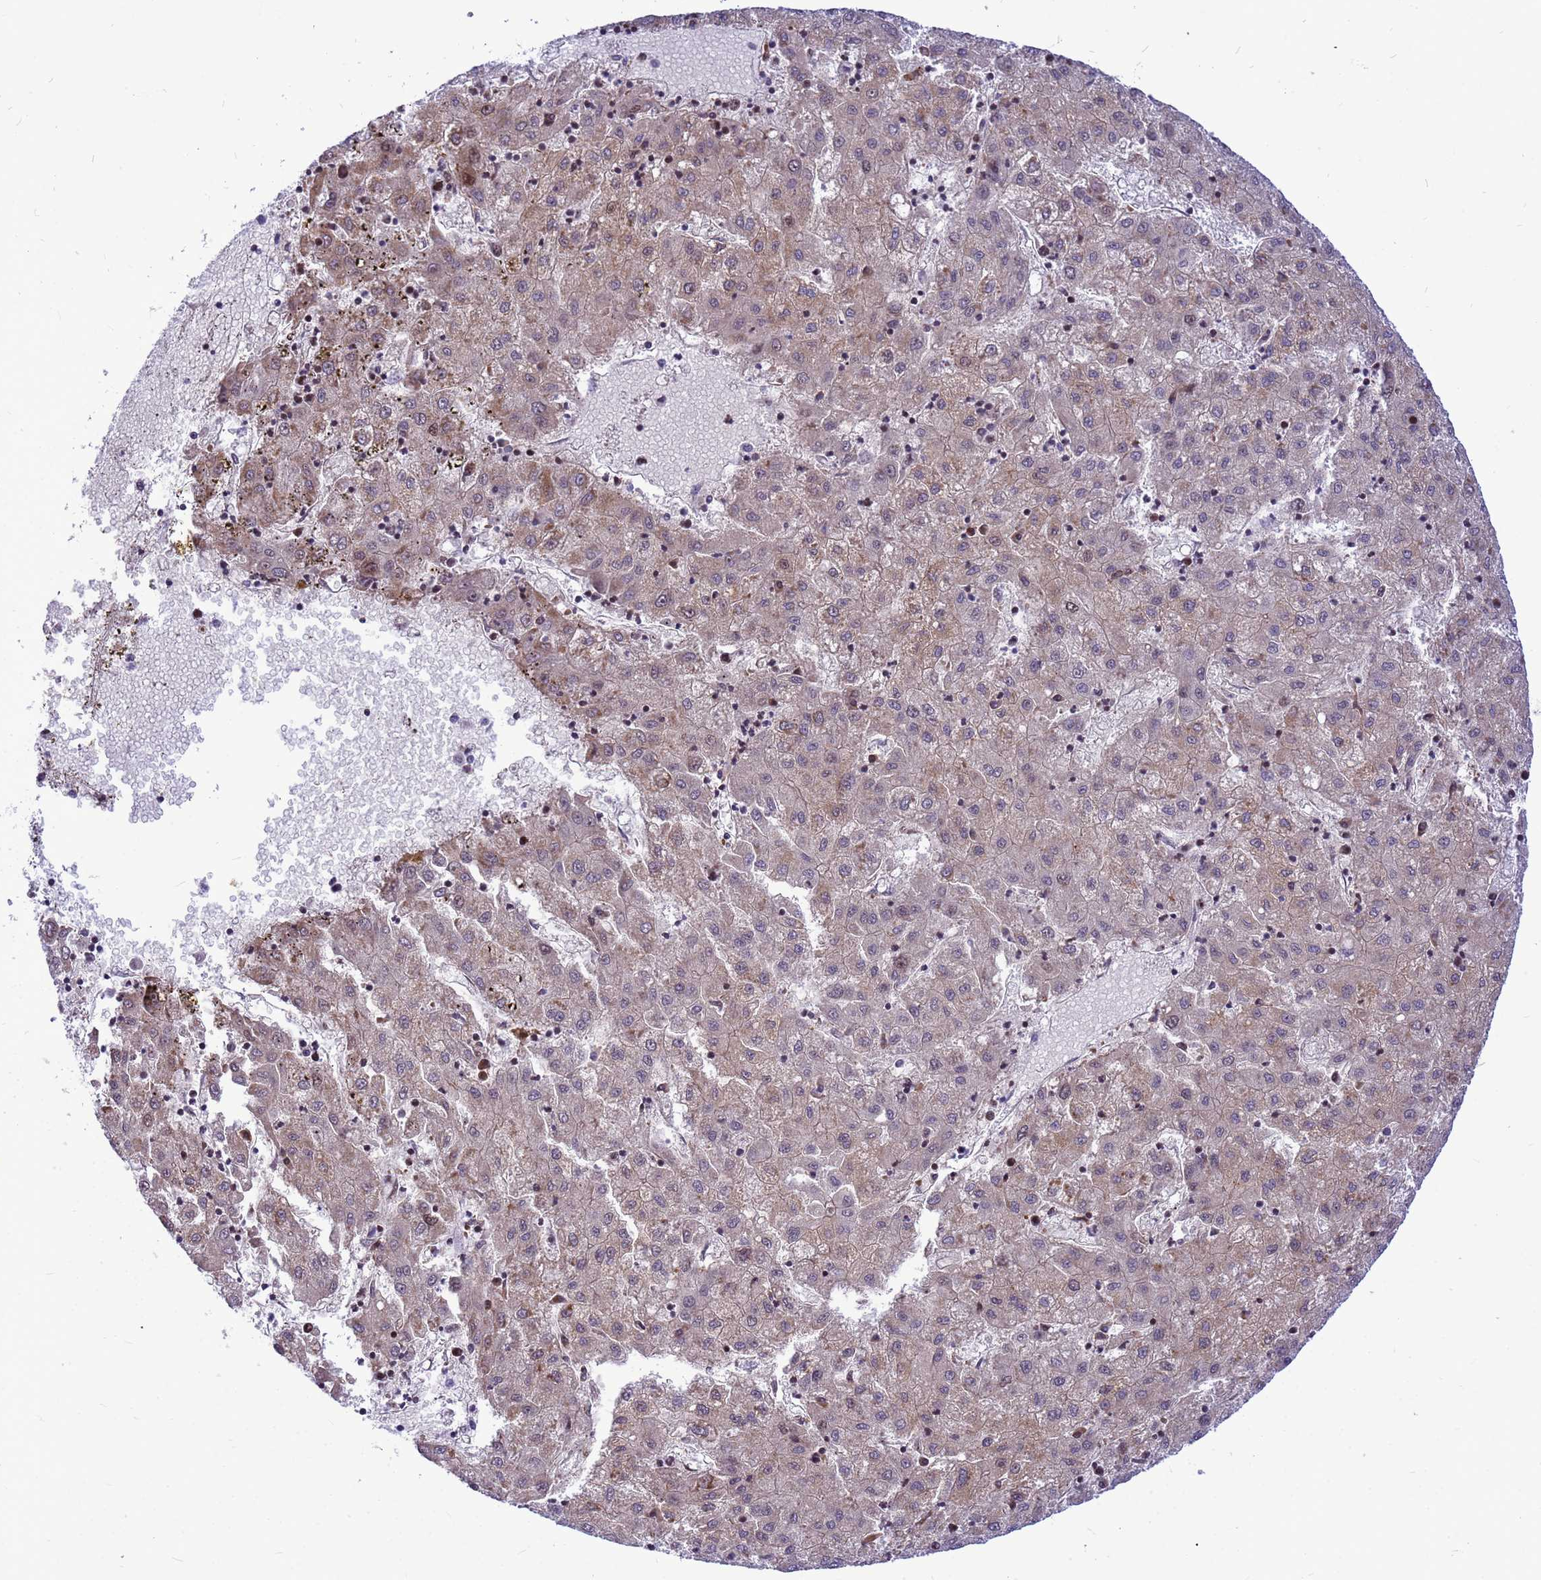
{"staining": {"intensity": "weak", "quantity": ">75%", "location": "cytoplasmic/membranous,nuclear"}, "tissue": "liver cancer", "cell_type": "Tumor cells", "image_type": "cancer", "snomed": [{"axis": "morphology", "description": "Carcinoma, Hepatocellular, NOS"}, {"axis": "topography", "description": "Liver"}], "caption": "Immunohistochemistry staining of liver cancer (hepatocellular carcinoma), which shows low levels of weak cytoplasmic/membranous and nuclear positivity in approximately >75% of tumor cells indicating weak cytoplasmic/membranous and nuclear protein expression. The staining was performed using DAB (brown) for protein detection and nuclei were counterstained in hematoxylin (blue).", "gene": "ADAMTS7", "patient": {"sex": "male", "age": 72}}